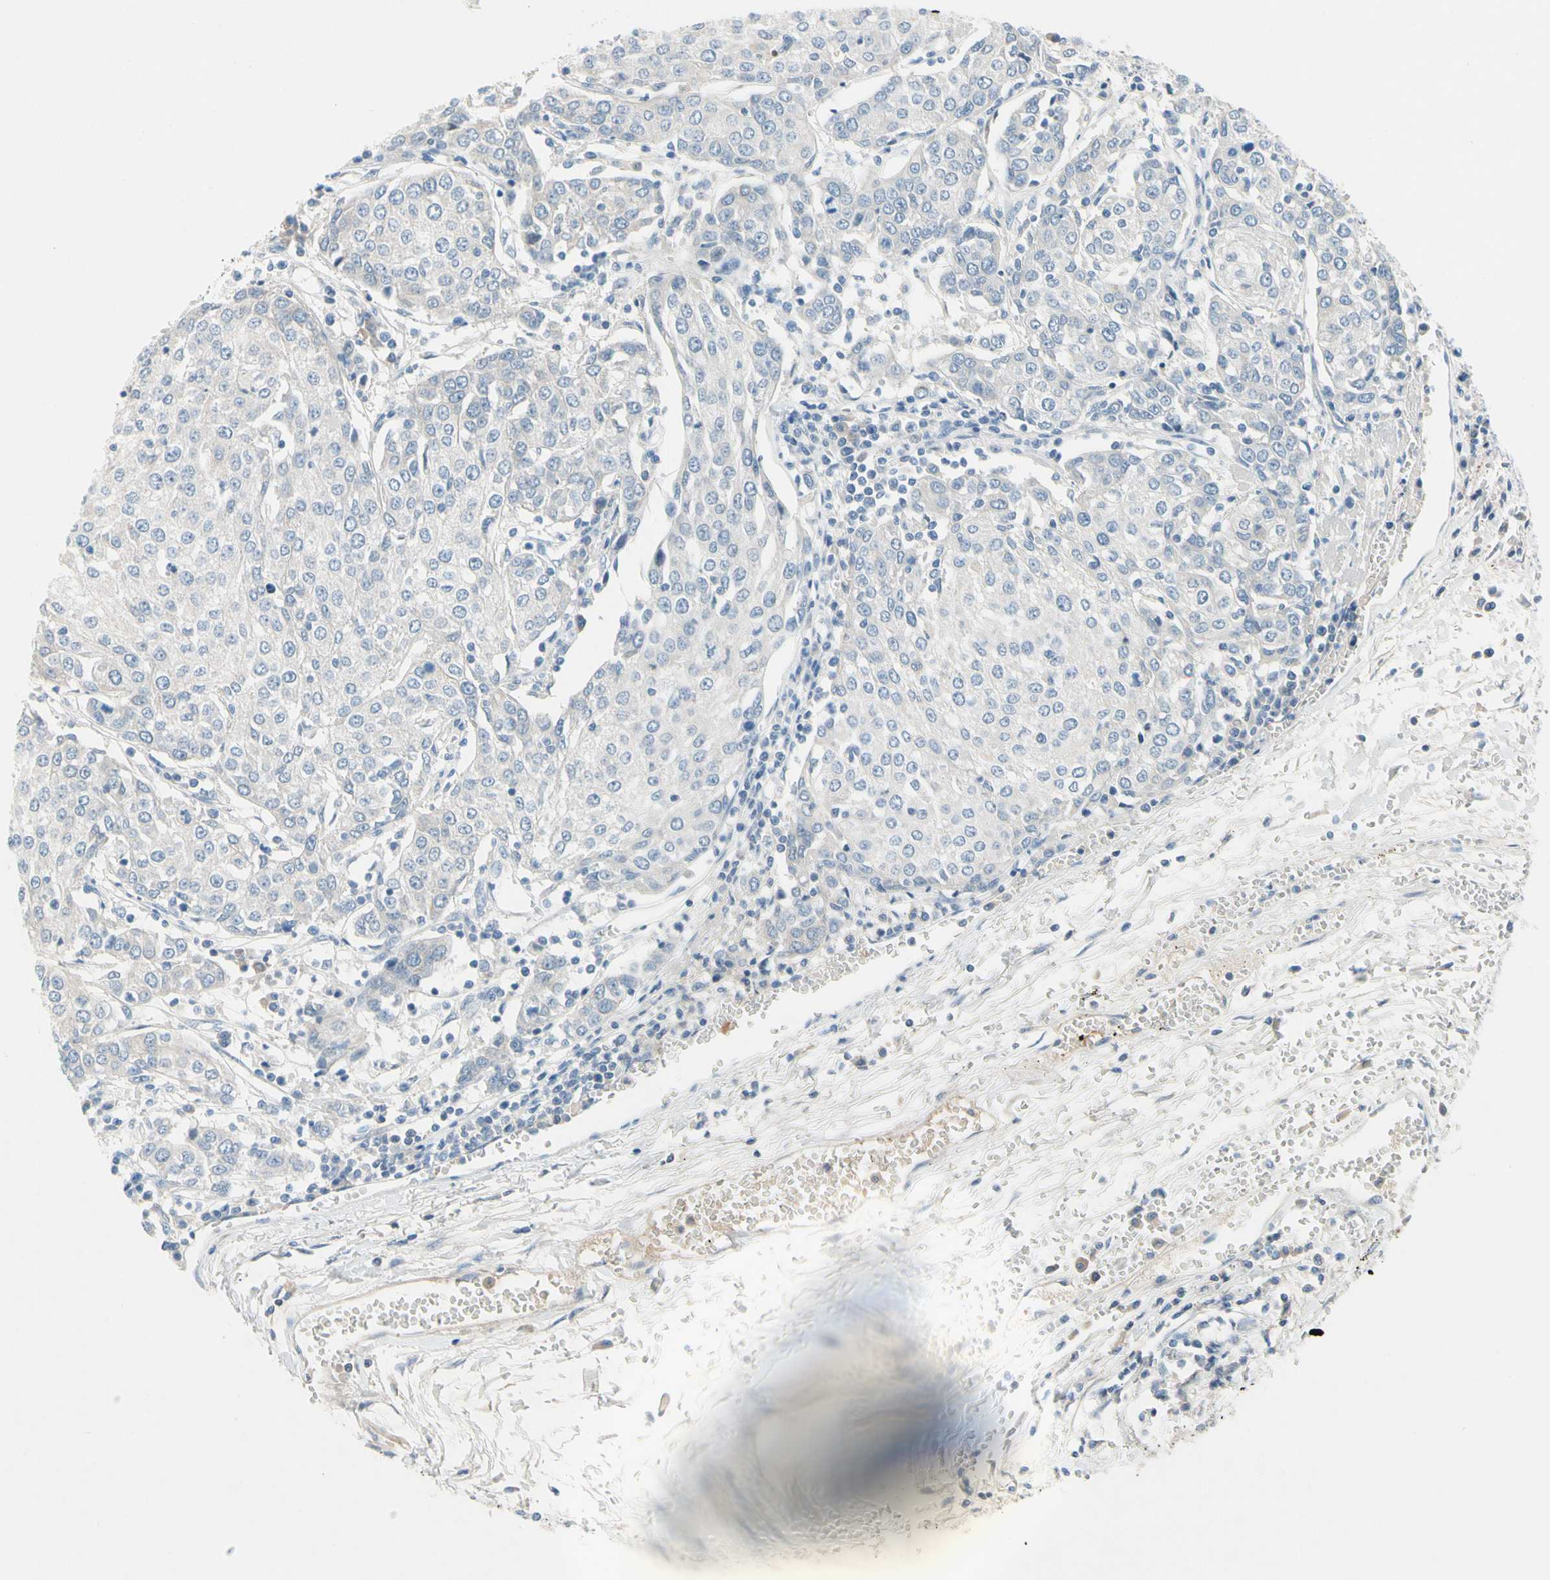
{"staining": {"intensity": "negative", "quantity": "none", "location": "none"}, "tissue": "urothelial cancer", "cell_type": "Tumor cells", "image_type": "cancer", "snomed": [{"axis": "morphology", "description": "Urothelial carcinoma, High grade"}, {"axis": "topography", "description": "Urinary bladder"}], "caption": "Immunohistochemical staining of high-grade urothelial carcinoma displays no significant expression in tumor cells.", "gene": "CNDP1", "patient": {"sex": "female", "age": 85}}